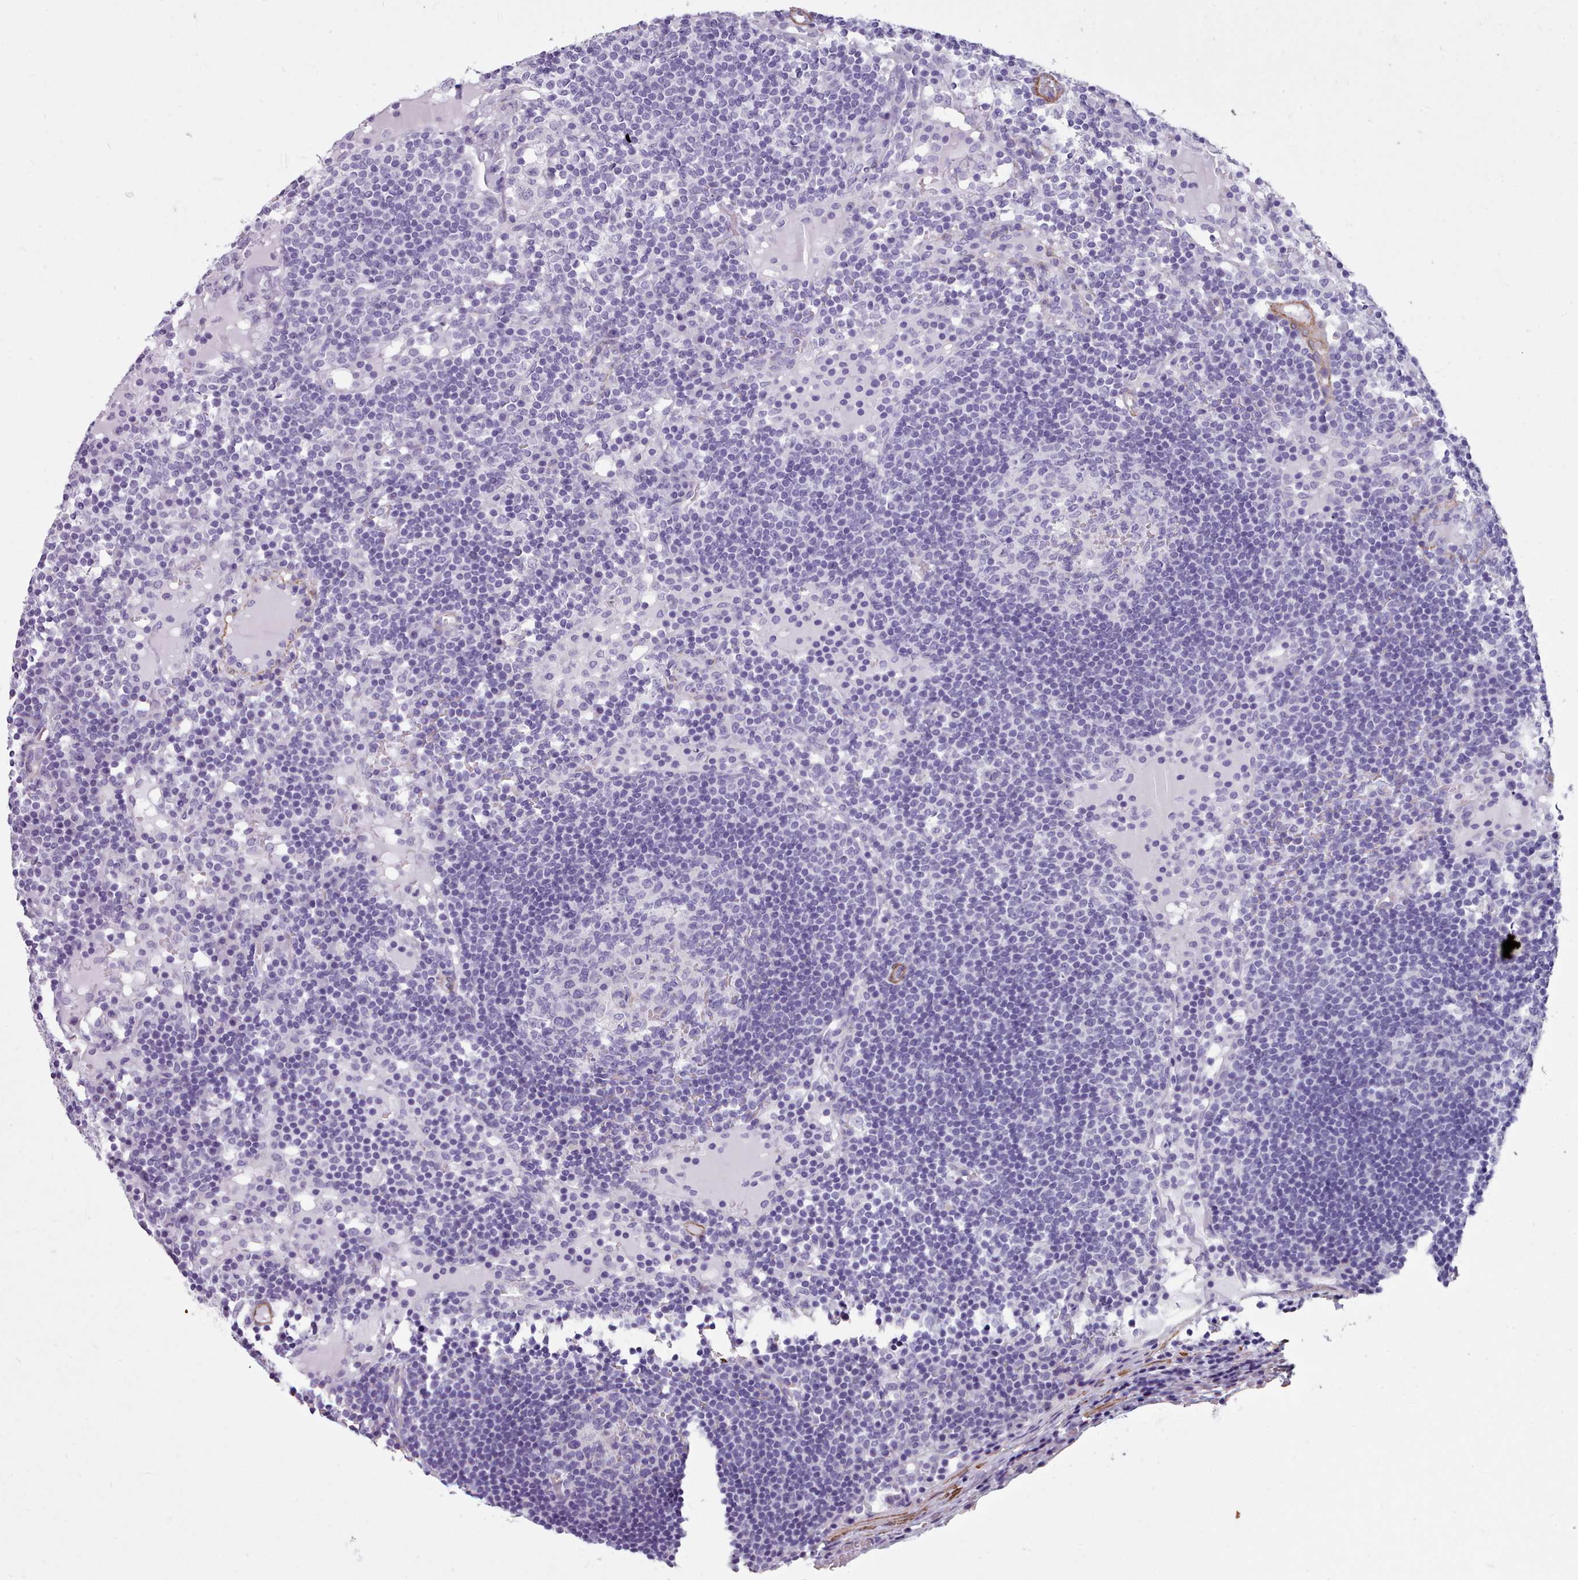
{"staining": {"intensity": "negative", "quantity": "none", "location": "none"}, "tissue": "lymph node", "cell_type": "Germinal center cells", "image_type": "normal", "snomed": [{"axis": "morphology", "description": "Normal tissue, NOS"}, {"axis": "topography", "description": "Lymph node"}], "caption": "An image of lymph node stained for a protein exhibits no brown staining in germinal center cells. (Brightfield microscopy of DAB immunohistochemistry at high magnification).", "gene": "FPGS", "patient": {"sex": "male", "age": 53}}